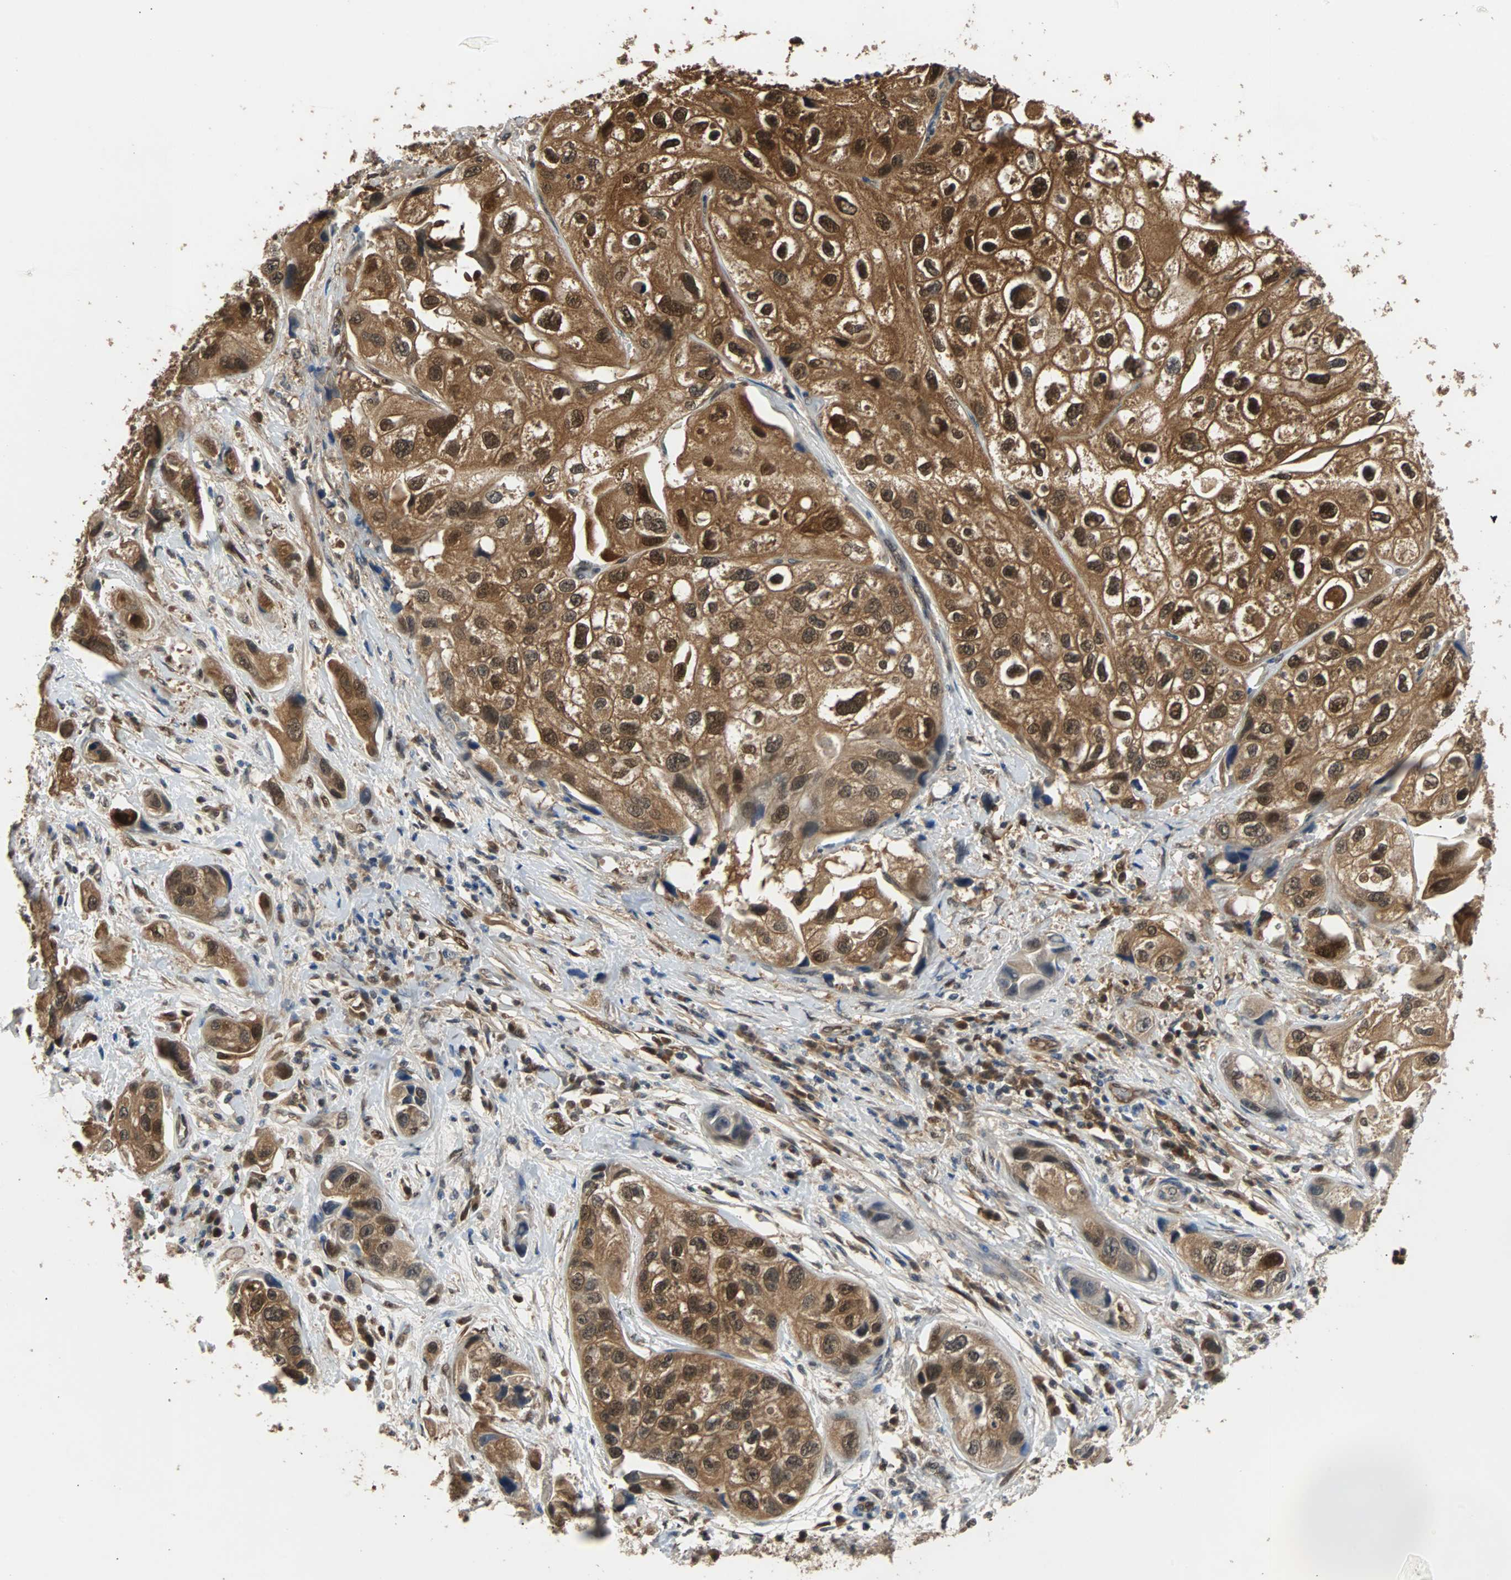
{"staining": {"intensity": "strong", "quantity": ">75%", "location": "cytoplasmic/membranous,nuclear"}, "tissue": "urothelial cancer", "cell_type": "Tumor cells", "image_type": "cancer", "snomed": [{"axis": "morphology", "description": "Urothelial carcinoma, High grade"}, {"axis": "topography", "description": "Urinary bladder"}], "caption": "Immunohistochemical staining of urothelial cancer displays high levels of strong cytoplasmic/membranous and nuclear protein staining in about >75% of tumor cells.", "gene": "PRDX6", "patient": {"sex": "female", "age": 64}}